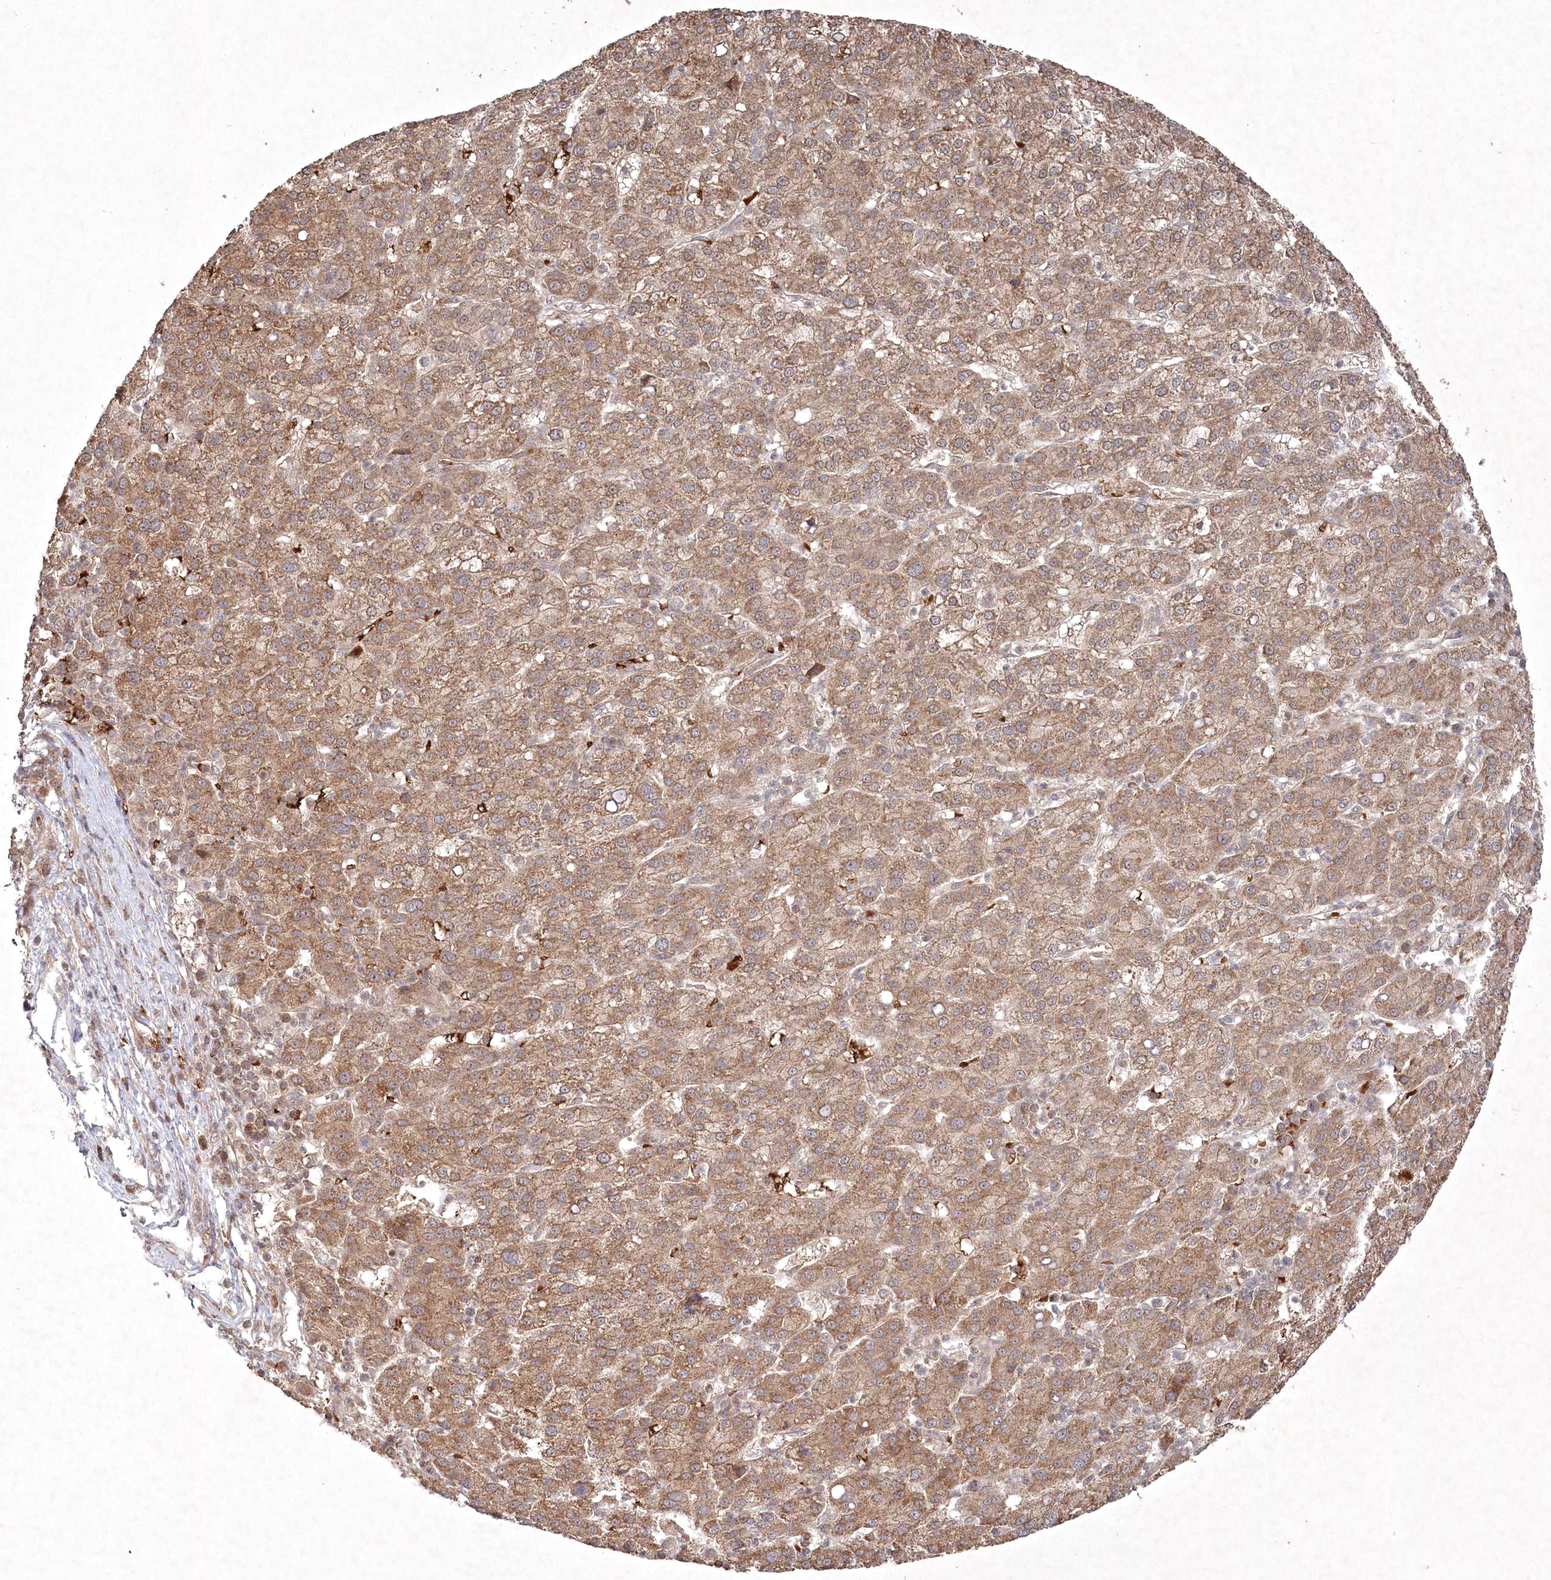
{"staining": {"intensity": "moderate", "quantity": ">75%", "location": "cytoplasmic/membranous"}, "tissue": "liver cancer", "cell_type": "Tumor cells", "image_type": "cancer", "snomed": [{"axis": "morphology", "description": "Carcinoma, Hepatocellular, NOS"}, {"axis": "topography", "description": "Liver"}], "caption": "This histopathology image displays immunohistochemistry (IHC) staining of human hepatocellular carcinoma (liver), with medium moderate cytoplasmic/membranous staining in approximately >75% of tumor cells.", "gene": "FBXL17", "patient": {"sex": "female", "age": 58}}